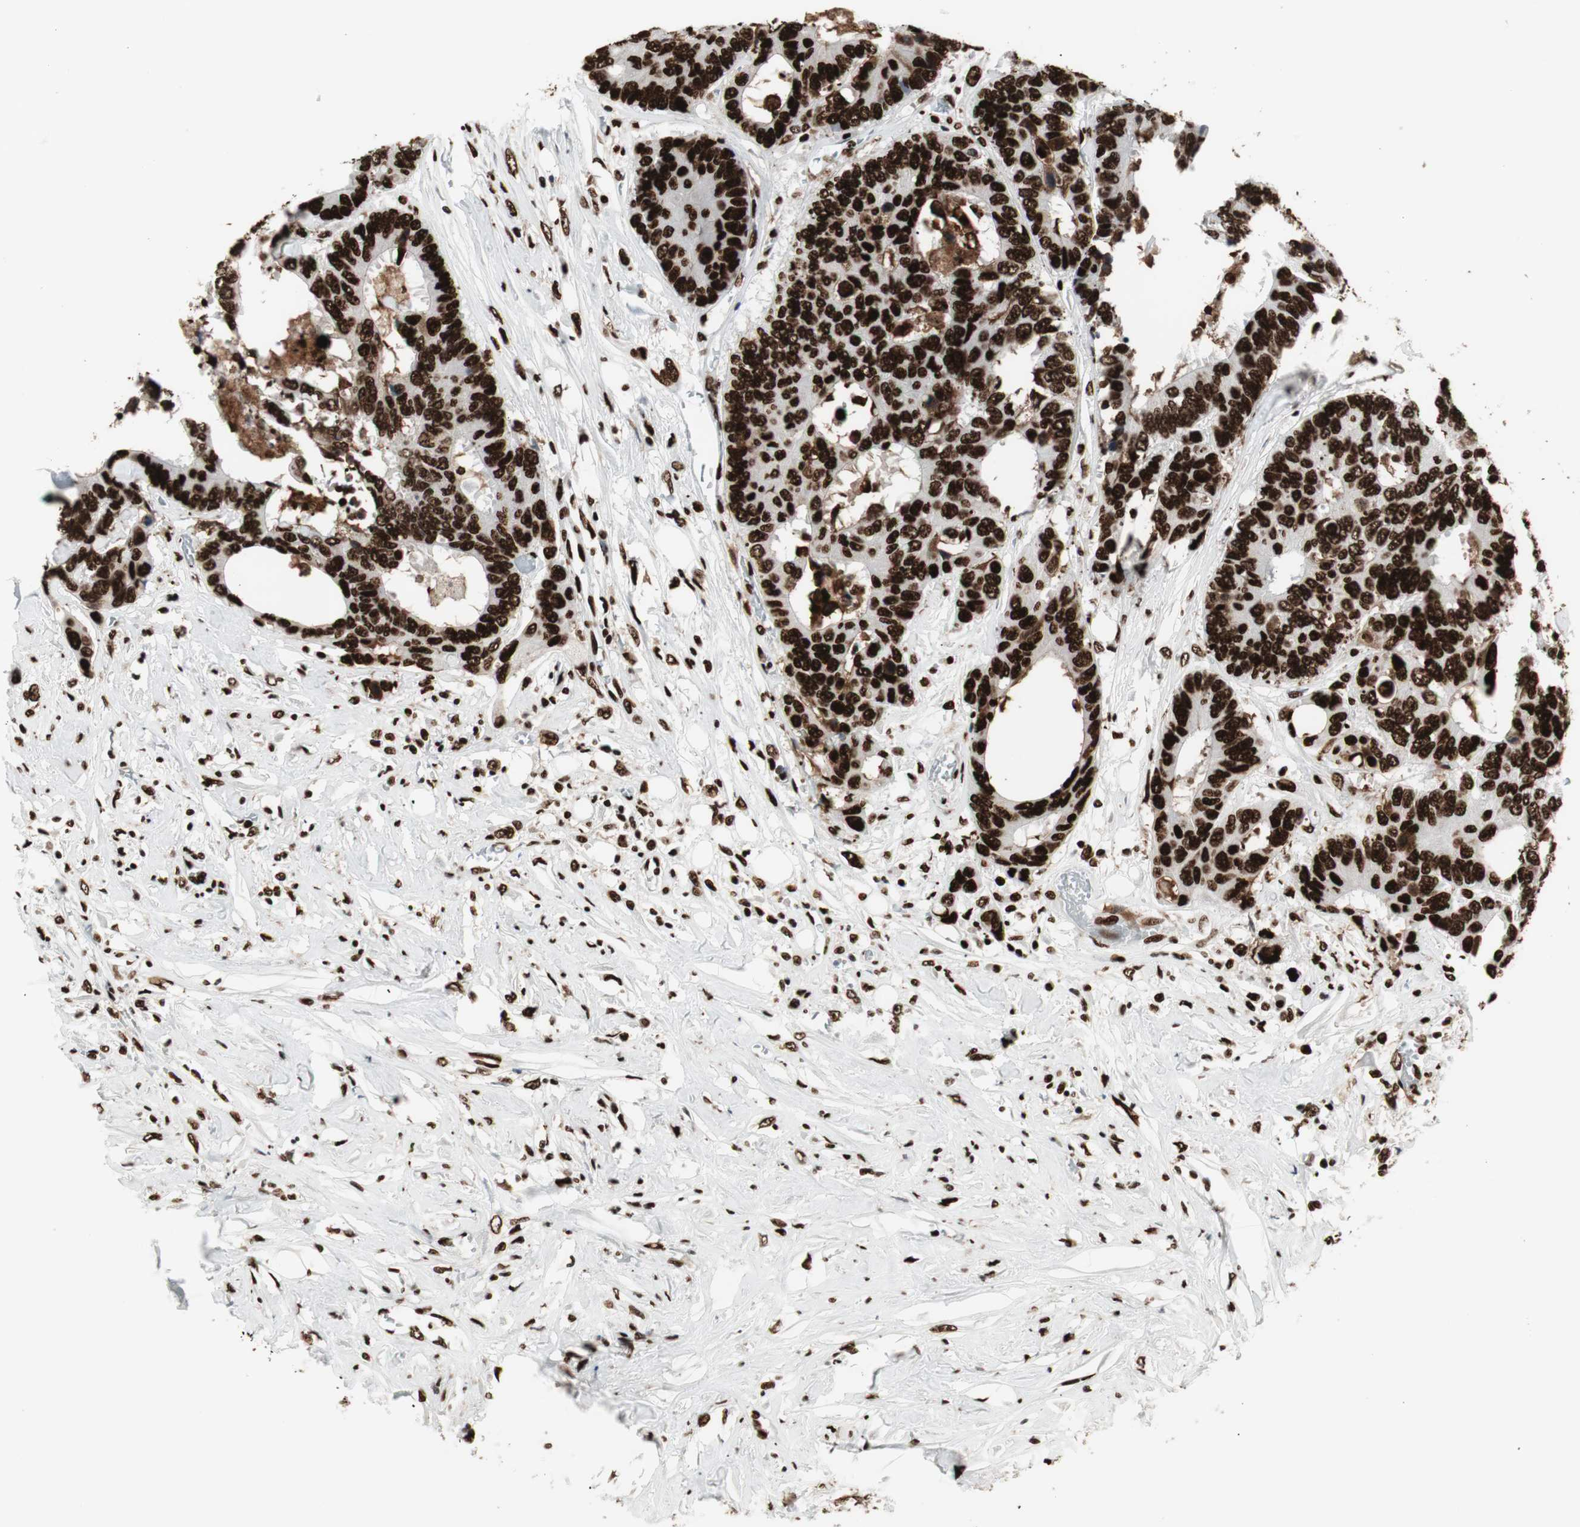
{"staining": {"intensity": "strong", "quantity": ">75%", "location": "nuclear"}, "tissue": "colorectal cancer", "cell_type": "Tumor cells", "image_type": "cancer", "snomed": [{"axis": "morphology", "description": "Adenocarcinoma, NOS"}, {"axis": "topography", "description": "Rectum"}], "caption": "Immunohistochemistry histopathology image of neoplastic tissue: human colorectal cancer (adenocarcinoma) stained using immunohistochemistry demonstrates high levels of strong protein expression localized specifically in the nuclear of tumor cells, appearing as a nuclear brown color.", "gene": "PSME3", "patient": {"sex": "male", "age": 55}}